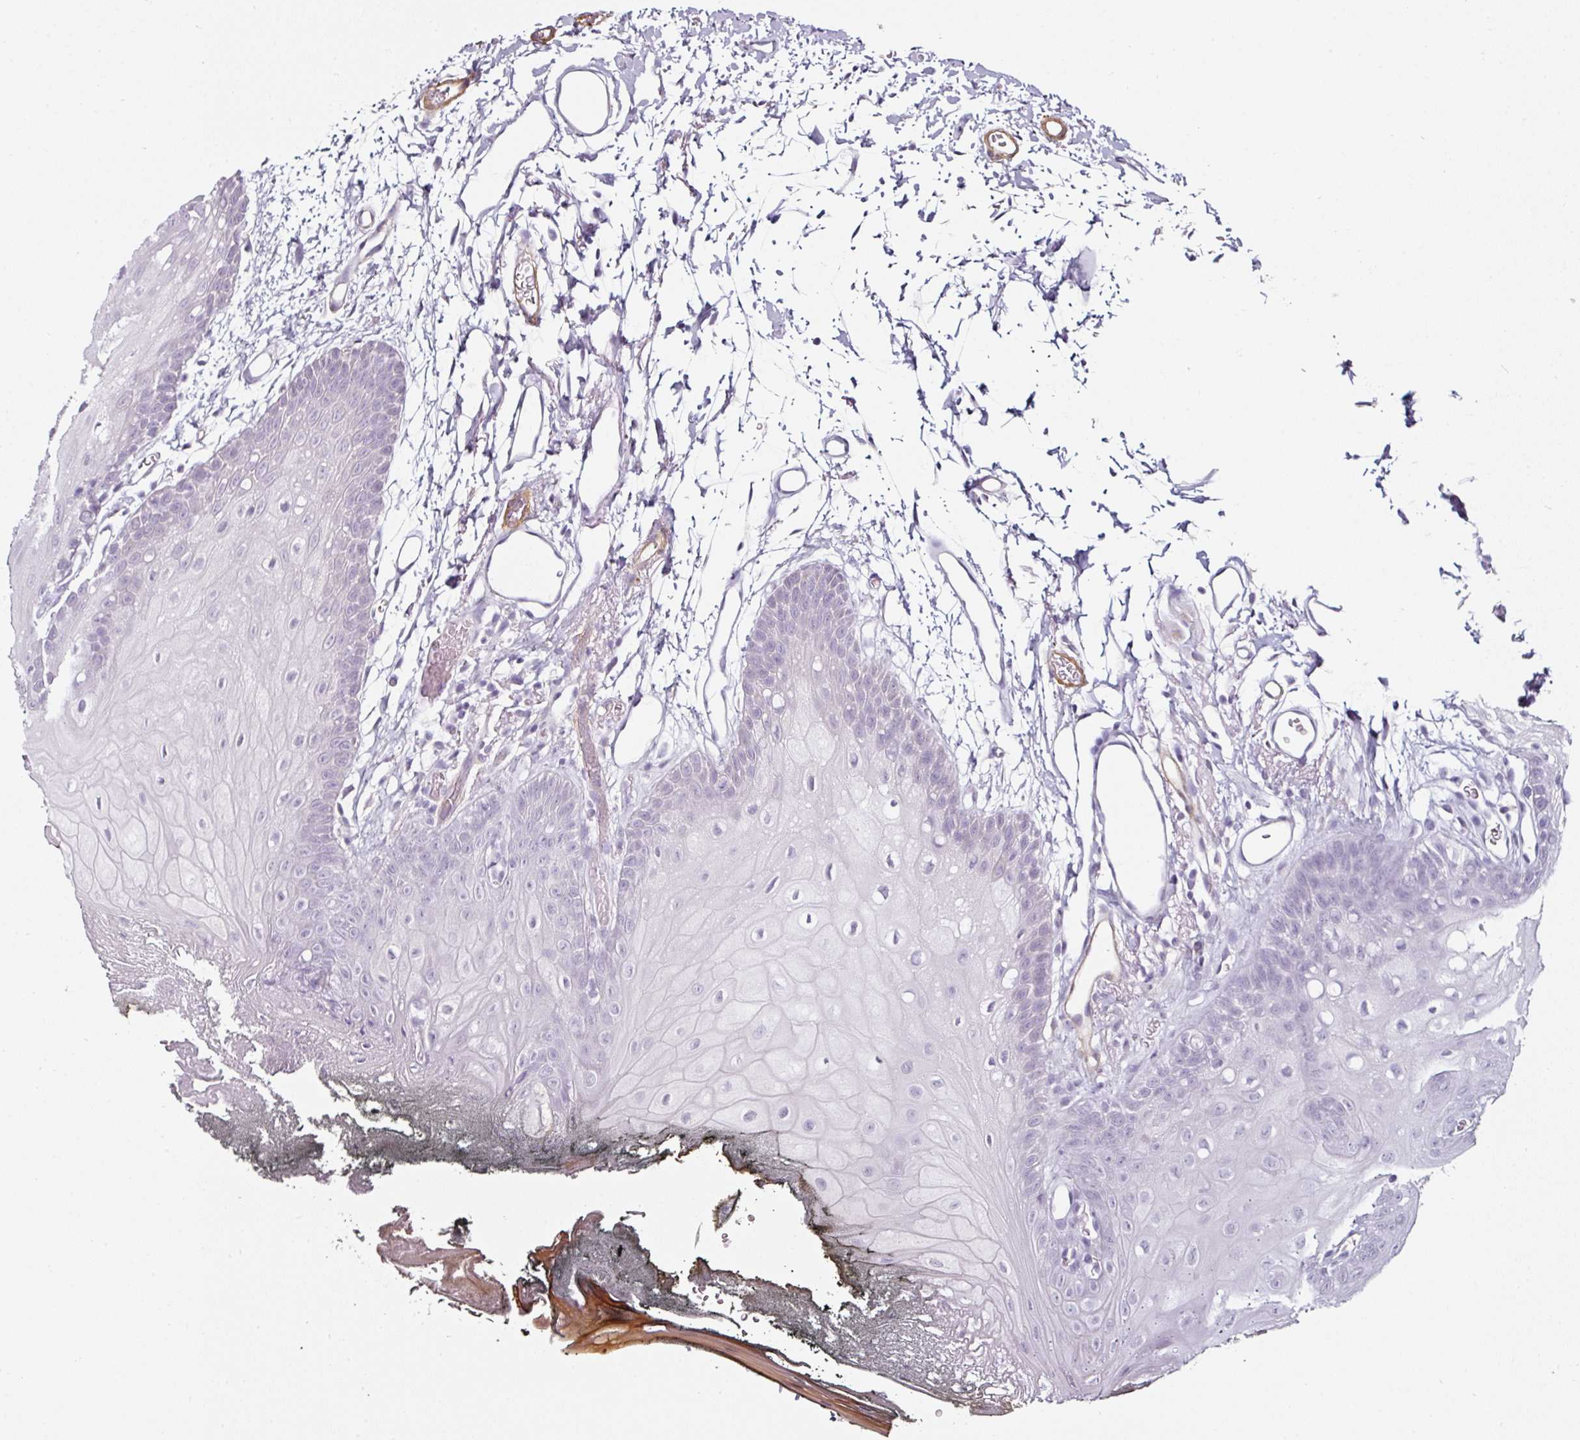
{"staining": {"intensity": "negative", "quantity": "none", "location": "none"}, "tissue": "oral mucosa", "cell_type": "Squamous epithelial cells", "image_type": "normal", "snomed": [{"axis": "morphology", "description": "Normal tissue, NOS"}, {"axis": "morphology", "description": "Squamous cell carcinoma, NOS"}, {"axis": "topography", "description": "Oral tissue"}, {"axis": "topography", "description": "Head-Neck"}], "caption": "An immunohistochemistry micrograph of unremarkable oral mucosa is shown. There is no staining in squamous epithelial cells of oral mucosa. (Stains: DAB (3,3'-diaminobenzidine) immunohistochemistry (IHC) with hematoxylin counter stain, Microscopy: brightfield microscopy at high magnification).", "gene": "CAP2", "patient": {"sex": "female", "age": 81}}